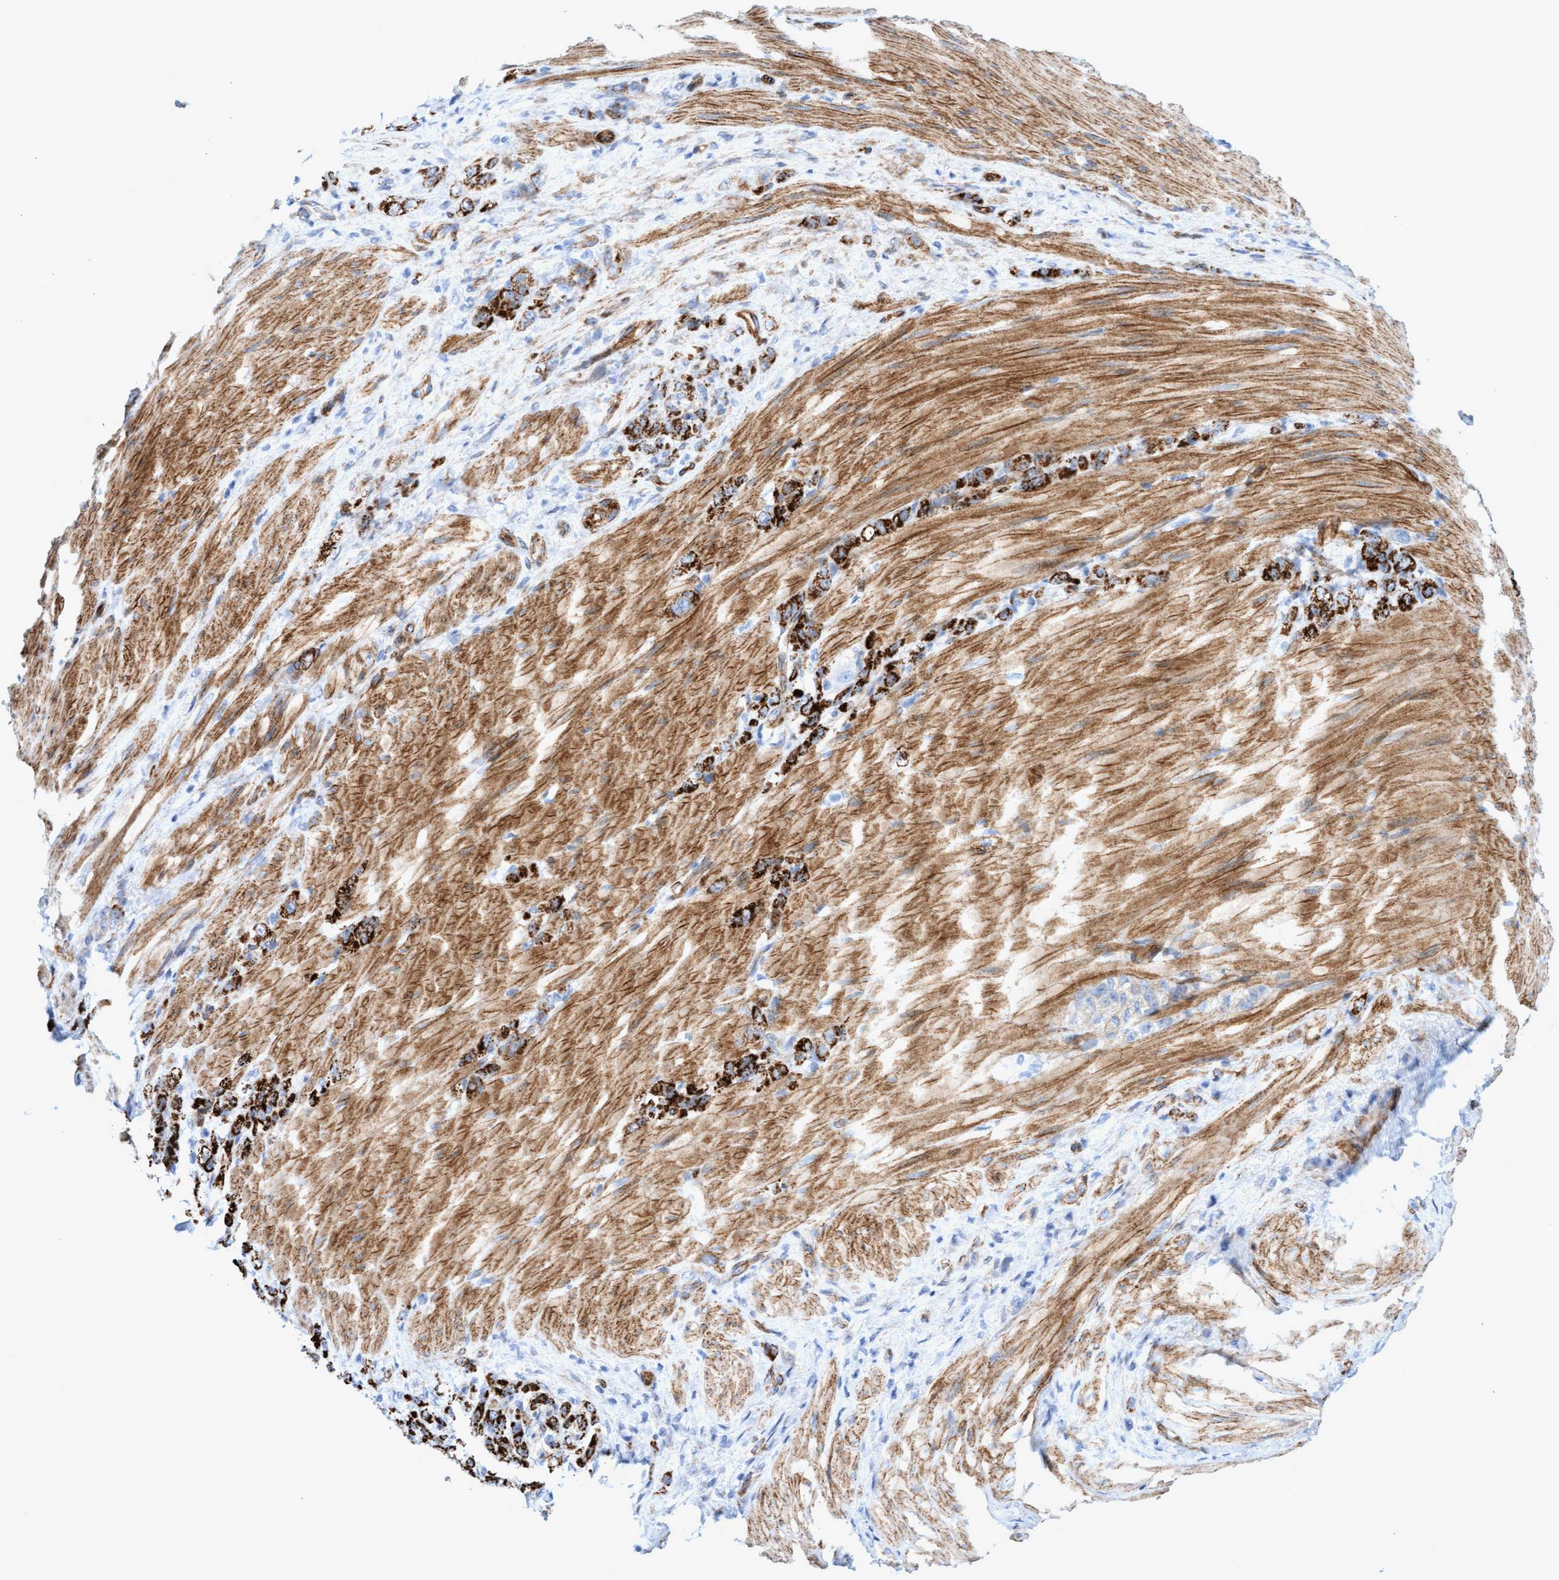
{"staining": {"intensity": "strong", "quantity": ">75%", "location": "cytoplasmic/membranous"}, "tissue": "stomach cancer", "cell_type": "Tumor cells", "image_type": "cancer", "snomed": [{"axis": "morphology", "description": "Normal tissue, NOS"}, {"axis": "morphology", "description": "Adenocarcinoma, NOS"}, {"axis": "topography", "description": "Stomach"}], "caption": "Adenocarcinoma (stomach) stained with DAB (3,3'-diaminobenzidine) IHC shows high levels of strong cytoplasmic/membranous staining in approximately >75% of tumor cells.", "gene": "MTFR1", "patient": {"sex": "male", "age": 82}}